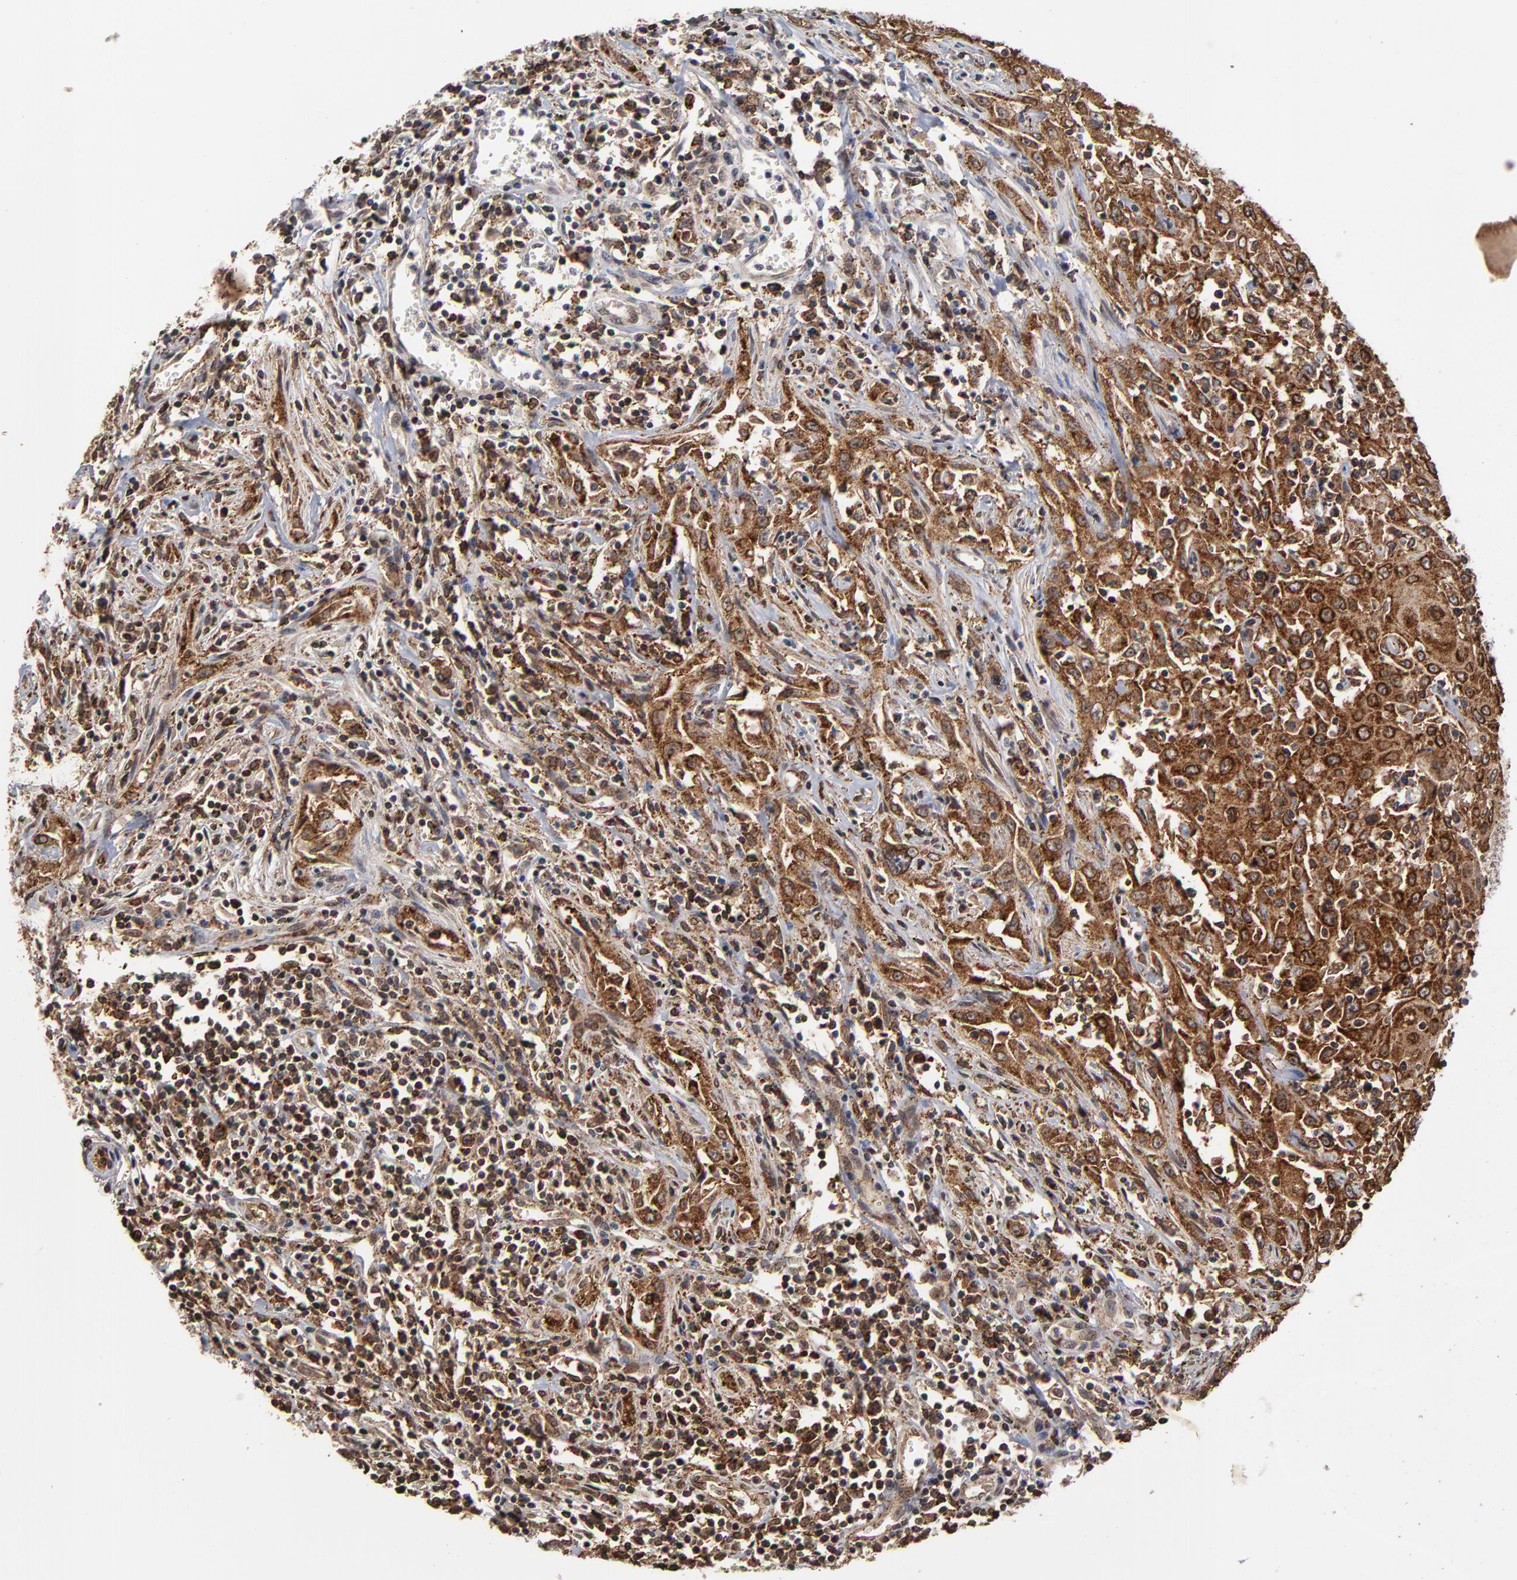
{"staining": {"intensity": "strong", "quantity": ">75%", "location": "cytoplasmic/membranous"}, "tissue": "head and neck cancer", "cell_type": "Tumor cells", "image_type": "cancer", "snomed": [{"axis": "morphology", "description": "Squamous cell carcinoma, NOS"}, {"axis": "topography", "description": "Oral tissue"}, {"axis": "topography", "description": "Head-Neck"}], "caption": "Brown immunohistochemical staining in human head and neck cancer shows strong cytoplasmic/membranous positivity in approximately >75% of tumor cells.", "gene": "ASB8", "patient": {"sex": "female", "age": 76}}